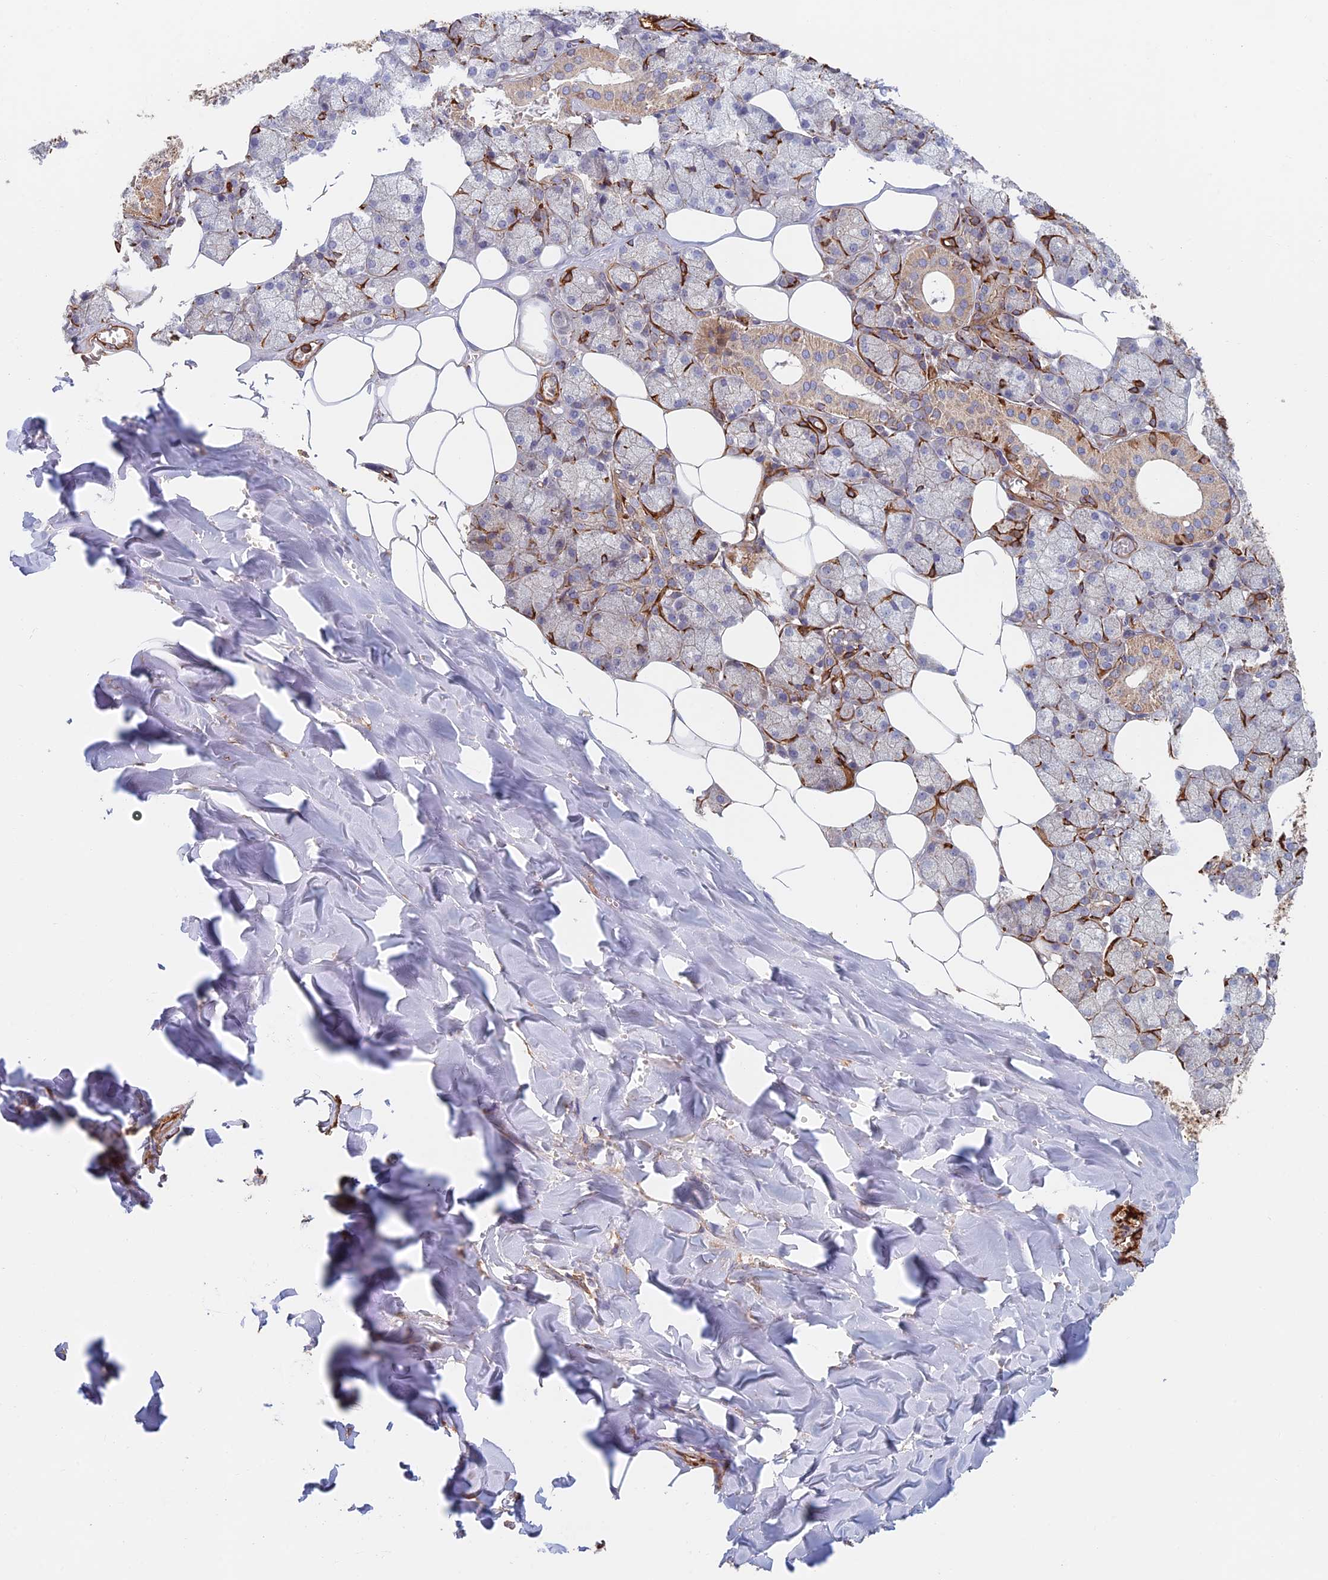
{"staining": {"intensity": "strong", "quantity": "<25%", "location": "cytoplasmic/membranous"}, "tissue": "salivary gland", "cell_type": "Glandular cells", "image_type": "normal", "snomed": [{"axis": "morphology", "description": "Normal tissue, NOS"}, {"axis": "topography", "description": "Salivary gland"}], "caption": "Immunohistochemistry (IHC) (DAB (3,3'-diaminobenzidine)) staining of normal human salivary gland exhibits strong cytoplasmic/membranous protein staining in approximately <25% of glandular cells.", "gene": "PAK4", "patient": {"sex": "male", "age": 62}}